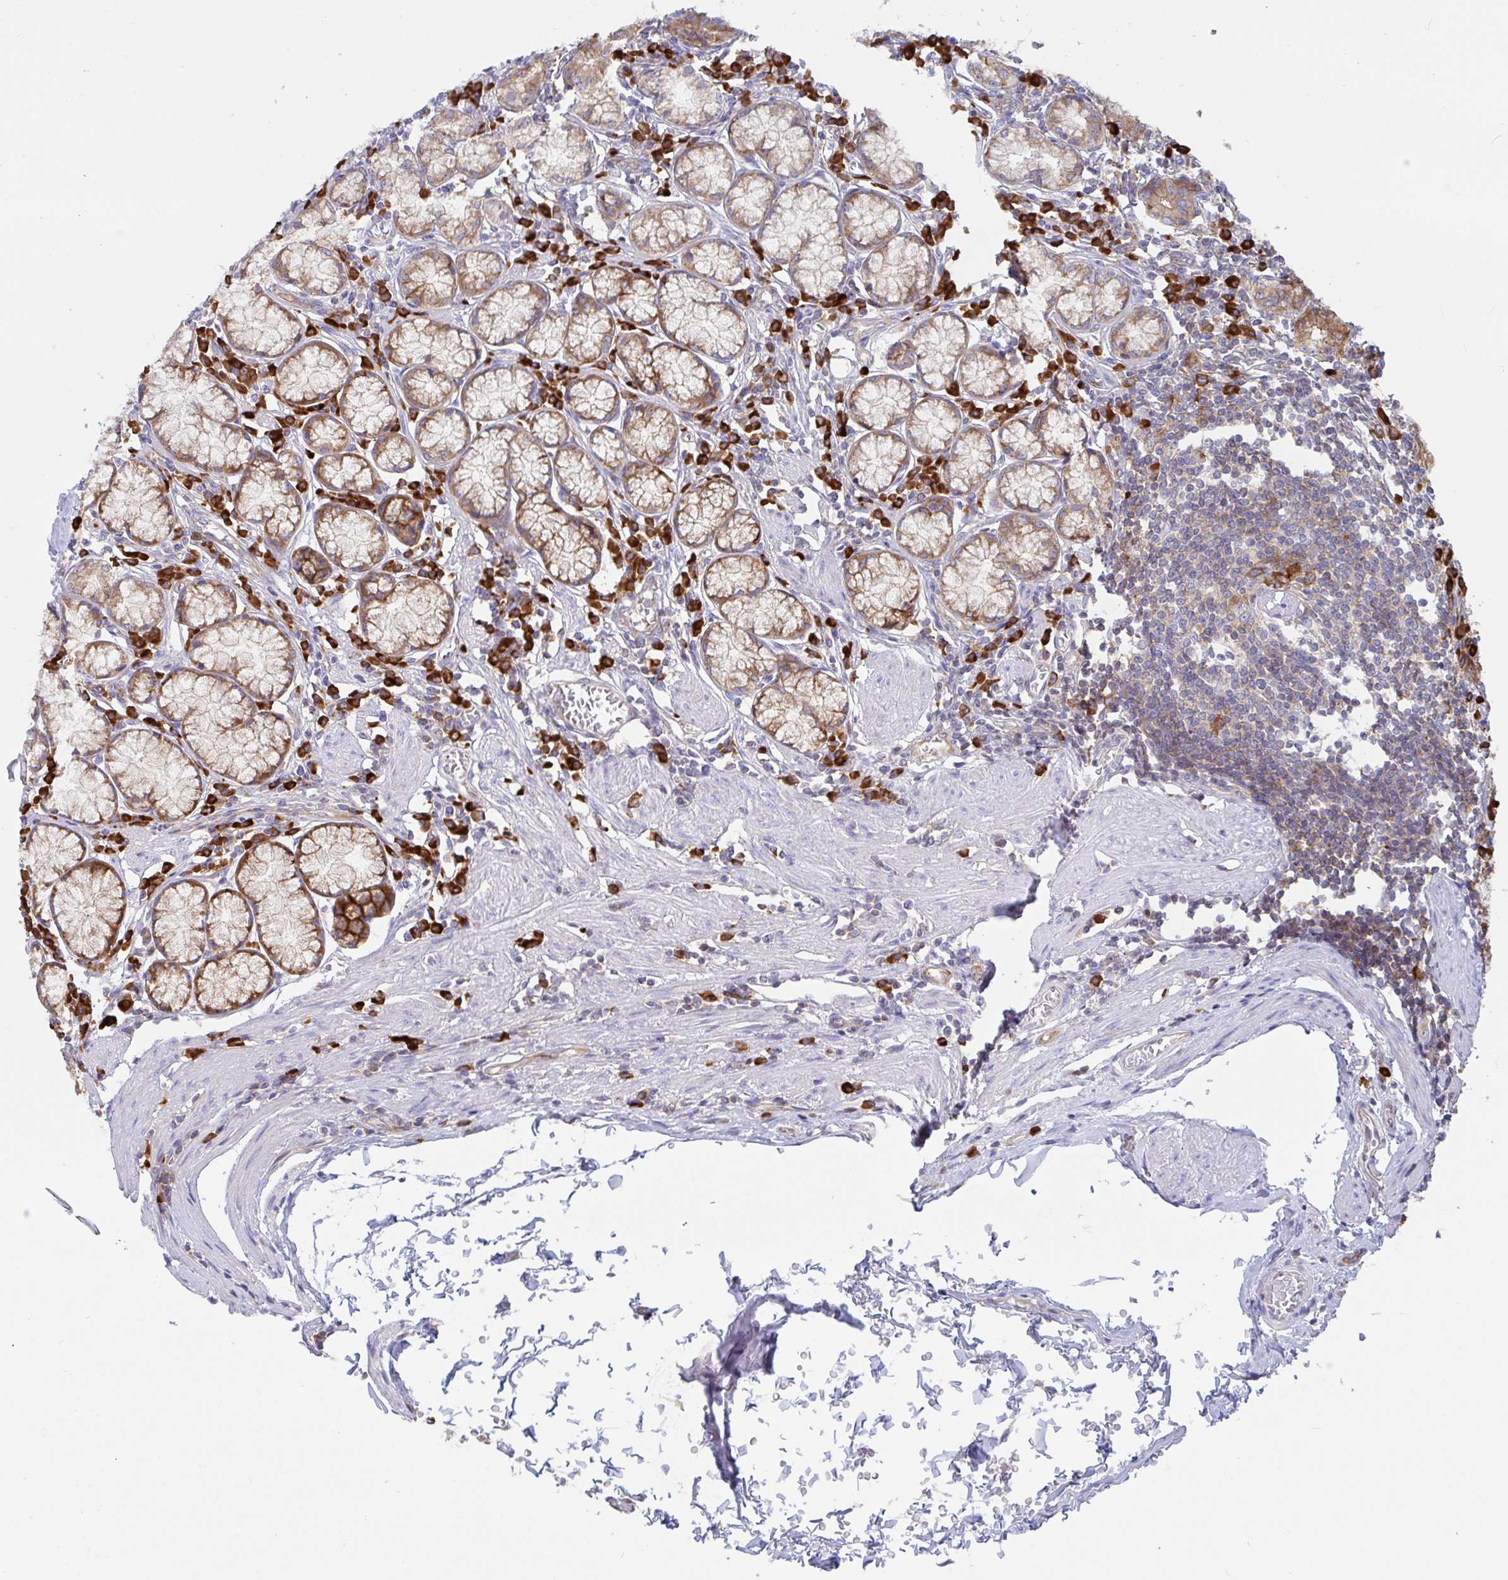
{"staining": {"intensity": "moderate", "quantity": ">75%", "location": "cytoplasmic/membranous"}, "tissue": "stomach", "cell_type": "Glandular cells", "image_type": "normal", "snomed": [{"axis": "morphology", "description": "Normal tissue, NOS"}, {"axis": "topography", "description": "Stomach"}], "caption": "Stomach stained with a protein marker demonstrates moderate staining in glandular cells.", "gene": "YARS2", "patient": {"sex": "male", "age": 55}}